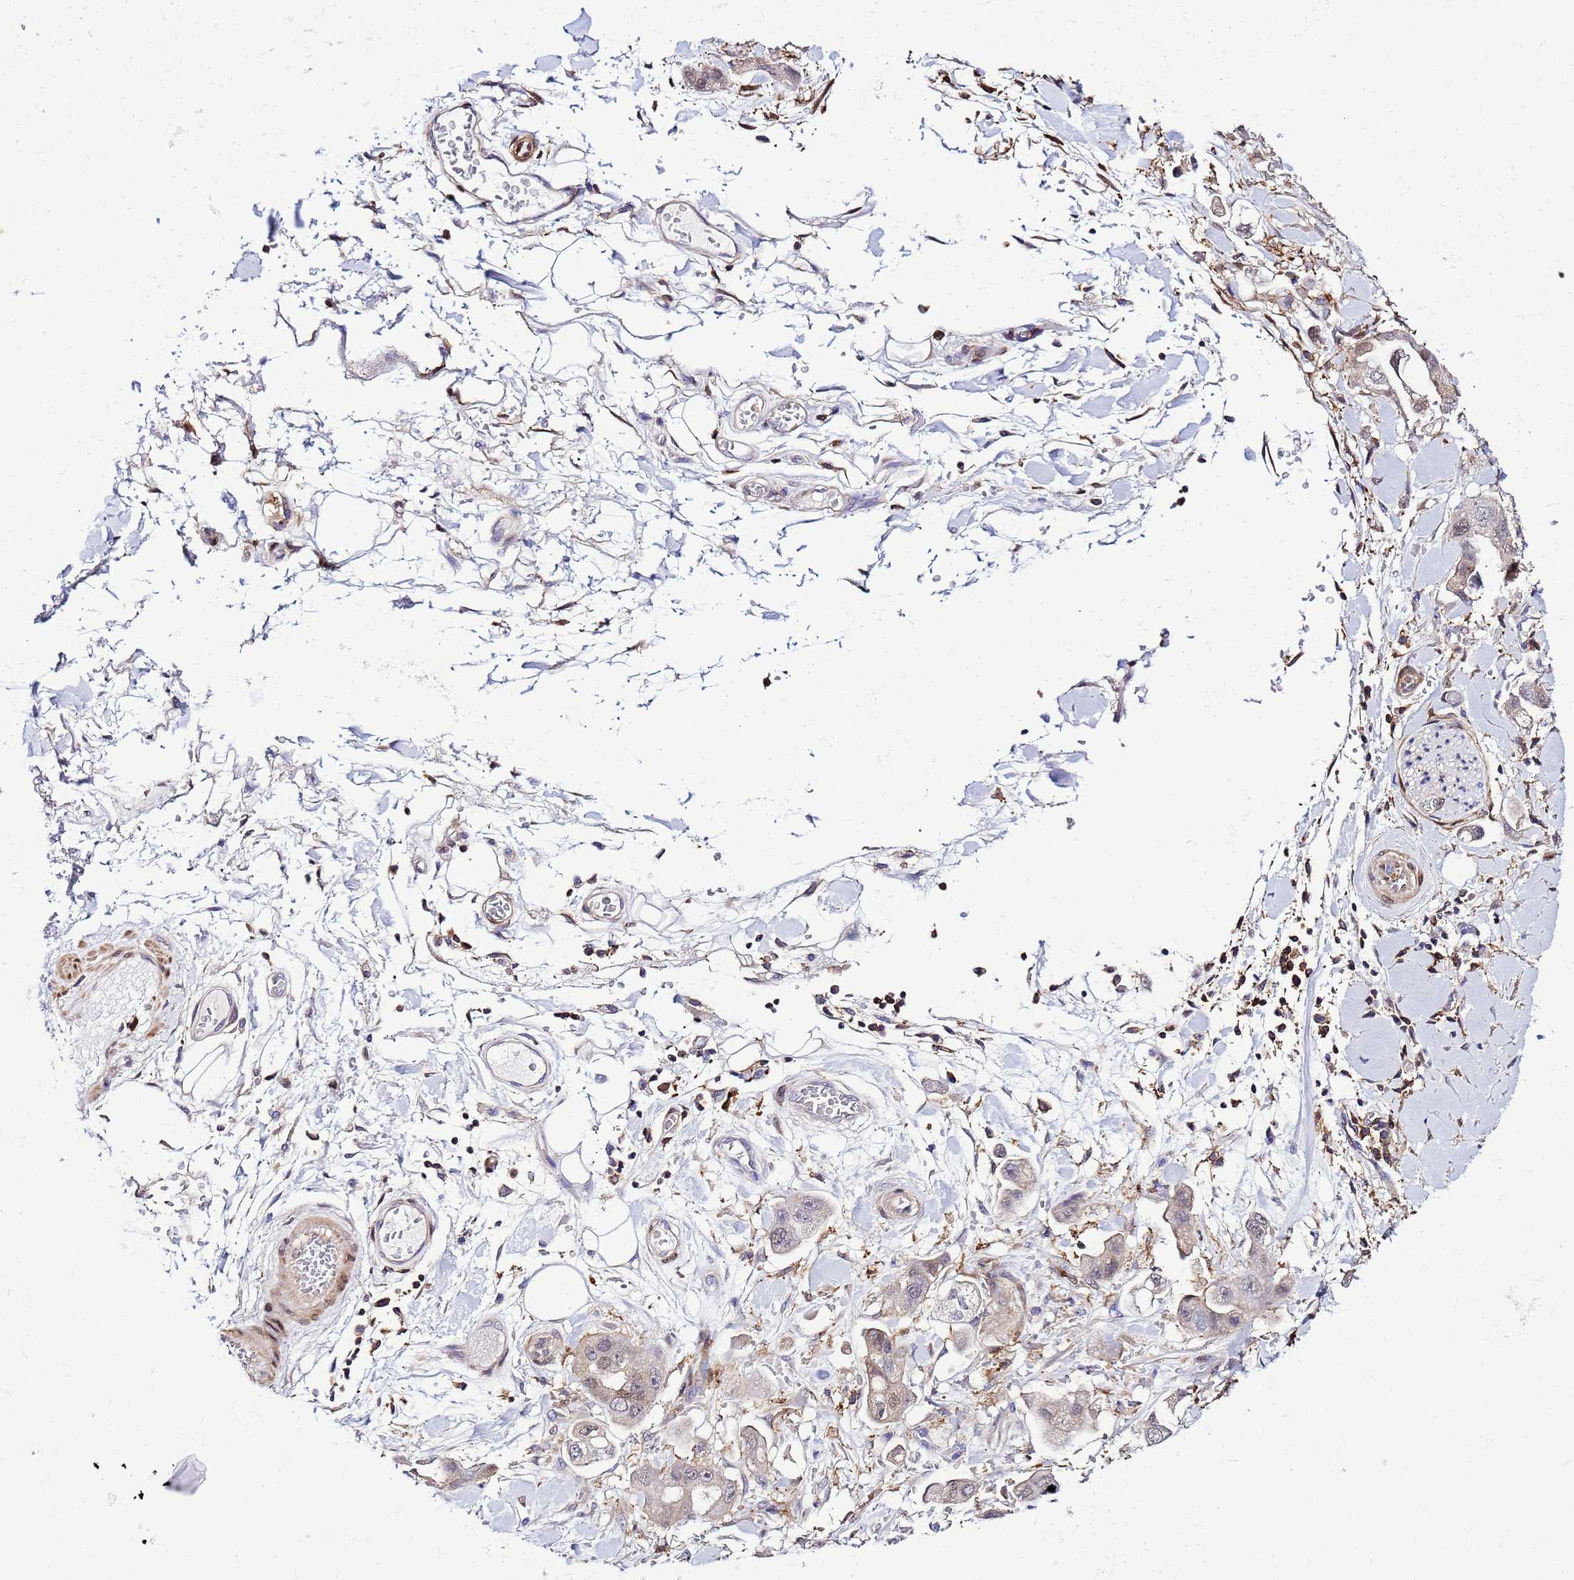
{"staining": {"intensity": "weak", "quantity": ">75%", "location": "cytoplasmic/membranous,nuclear"}, "tissue": "stomach cancer", "cell_type": "Tumor cells", "image_type": "cancer", "snomed": [{"axis": "morphology", "description": "Adenocarcinoma, NOS"}, {"axis": "topography", "description": "Stomach"}], "caption": "The image reveals a brown stain indicating the presence of a protein in the cytoplasmic/membranous and nuclear of tumor cells in stomach cancer (adenocarcinoma).", "gene": "DBNDD2", "patient": {"sex": "male", "age": 62}}